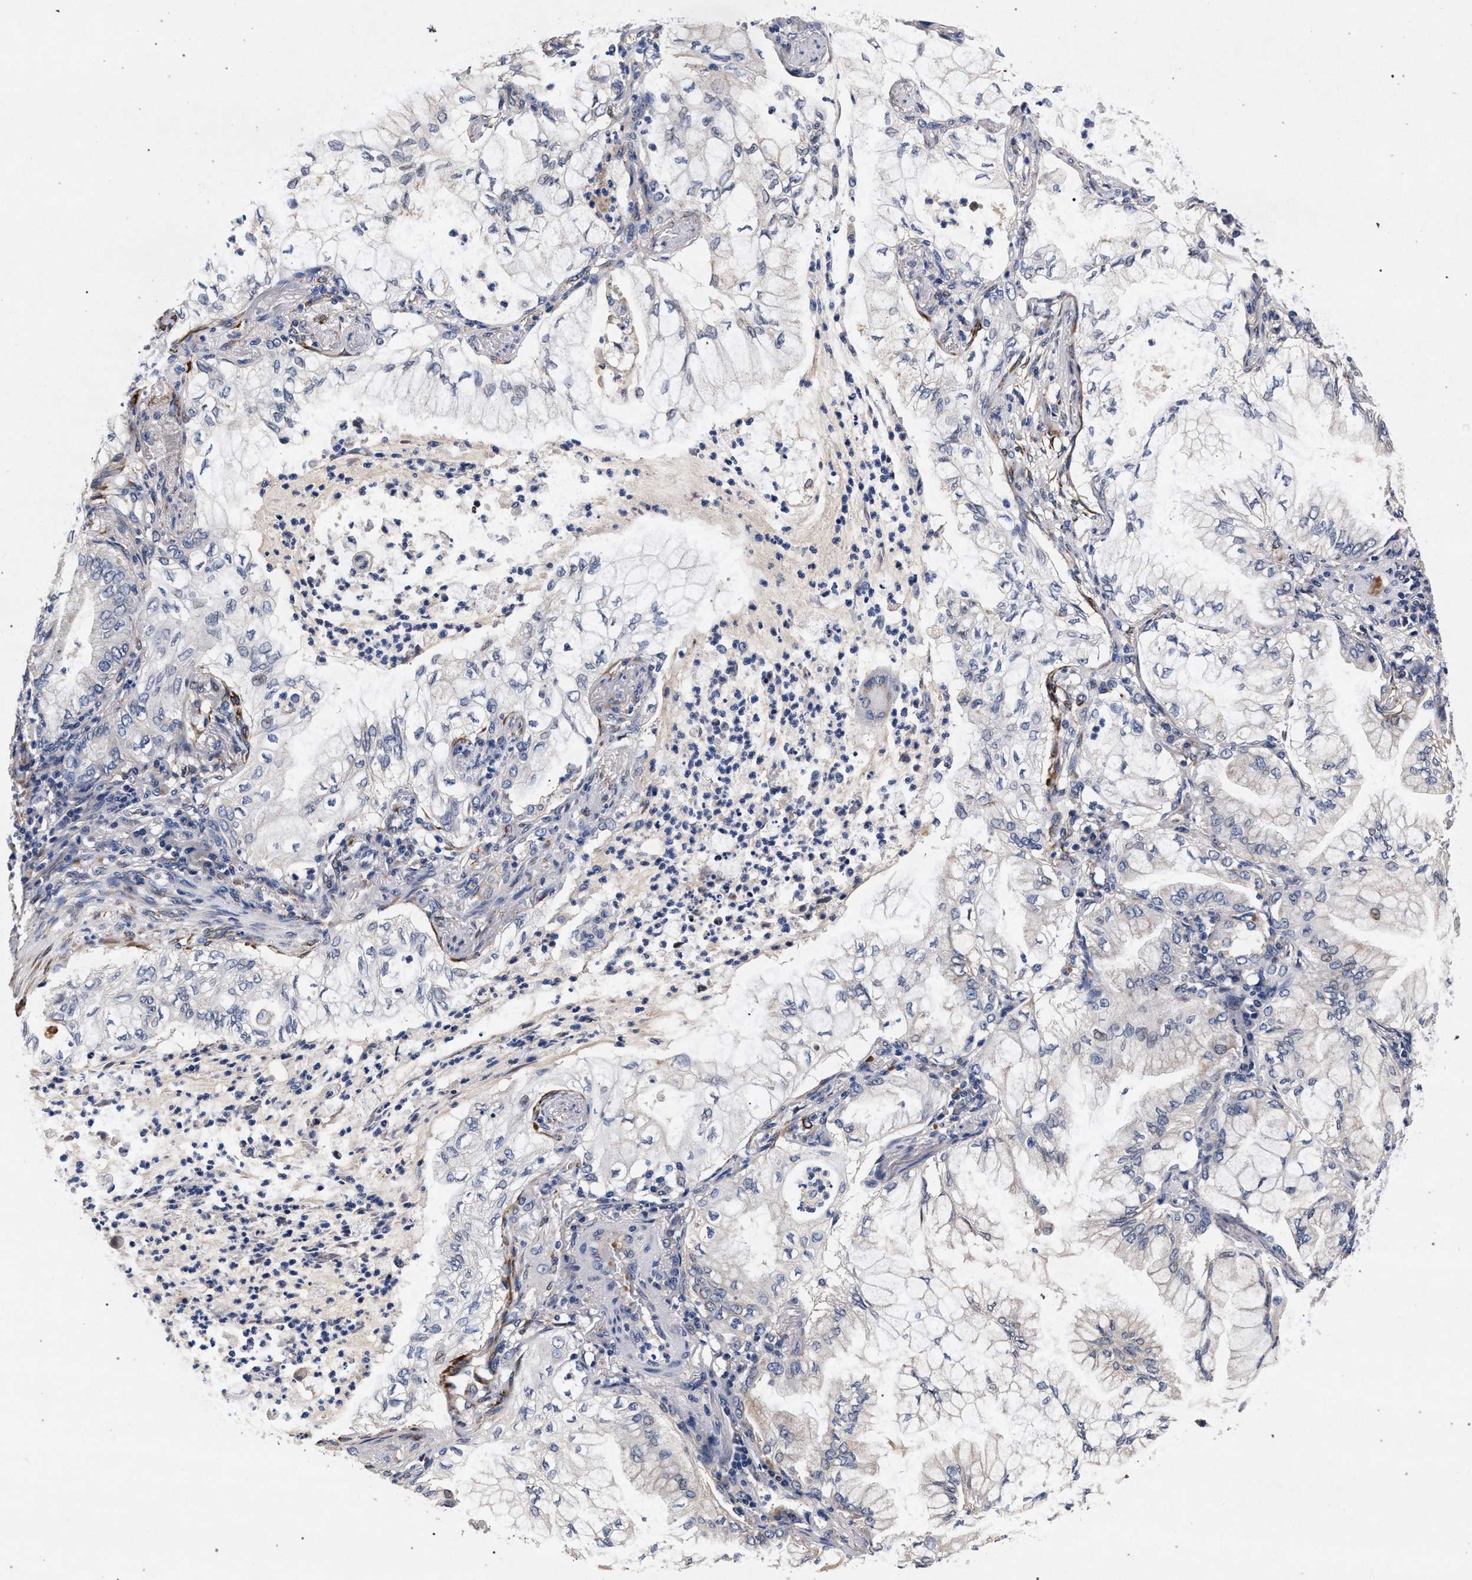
{"staining": {"intensity": "weak", "quantity": "<25%", "location": "cytoplasmic/membranous"}, "tissue": "lung cancer", "cell_type": "Tumor cells", "image_type": "cancer", "snomed": [{"axis": "morphology", "description": "Adenocarcinoma, NOS"}, {"axis": "topography", "description": "Lung"}], "caption": "Lung cancer (adenocarcinoma) was stained to show a protein in brown. There is no significant positivity in tumor cells.", "gene": "NEK7", "patient": {"sex": "female", "age": 70}}